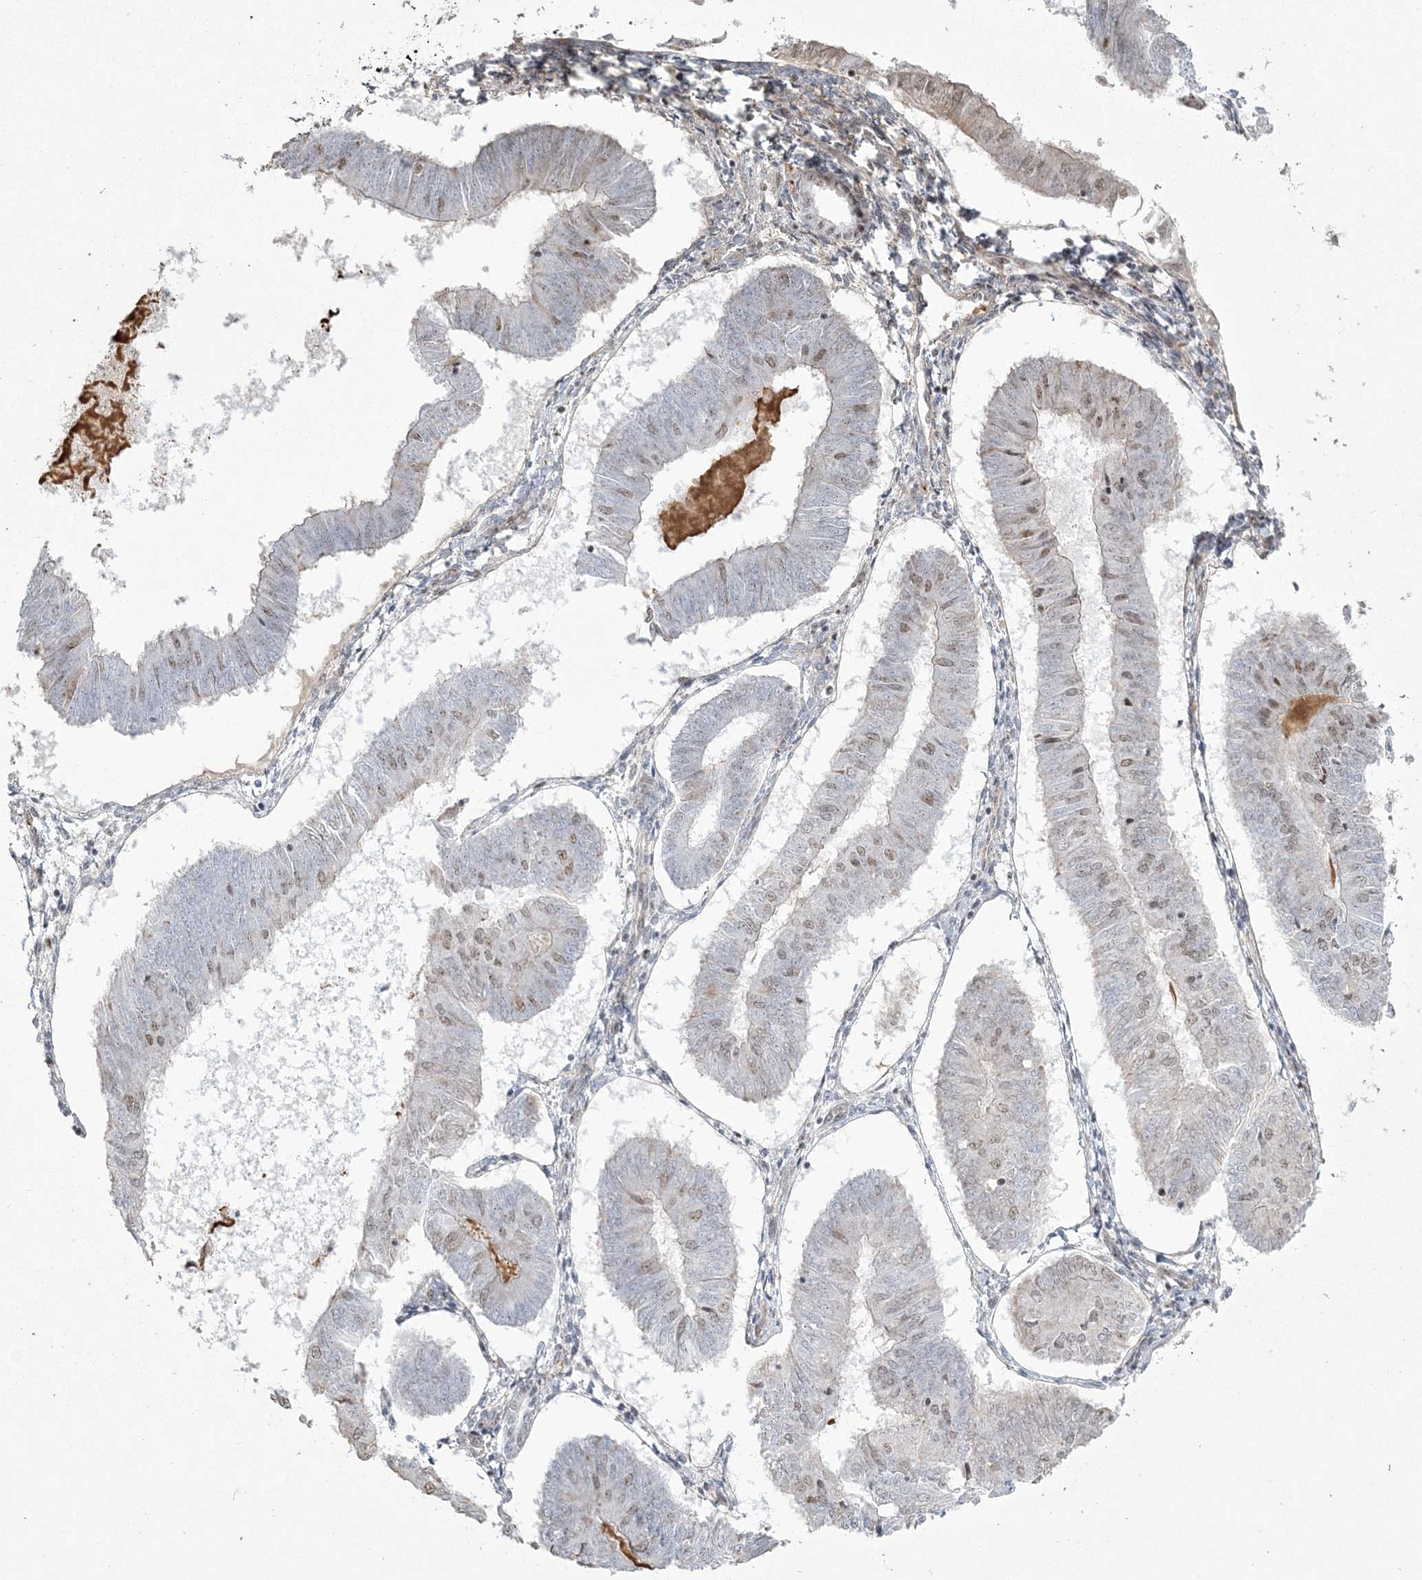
{"staining": {"intensity": "weak", "quantity": "<25%", "location": "nuclear"}, "tissue": "endometrial cancer", "cell_type": "Tumor cells", "image_type": "cancer", "snomed": [{"axis": "morphology", "description": "Adenocarcinoma, NOS"}, {"axis": "topography", "description": "Endometrium"}], "caption": "Tumor cells show no significant positivity in endometrial cancer.", "gene": "RBM17", "patient": {"sex": "female", "age": 58}}